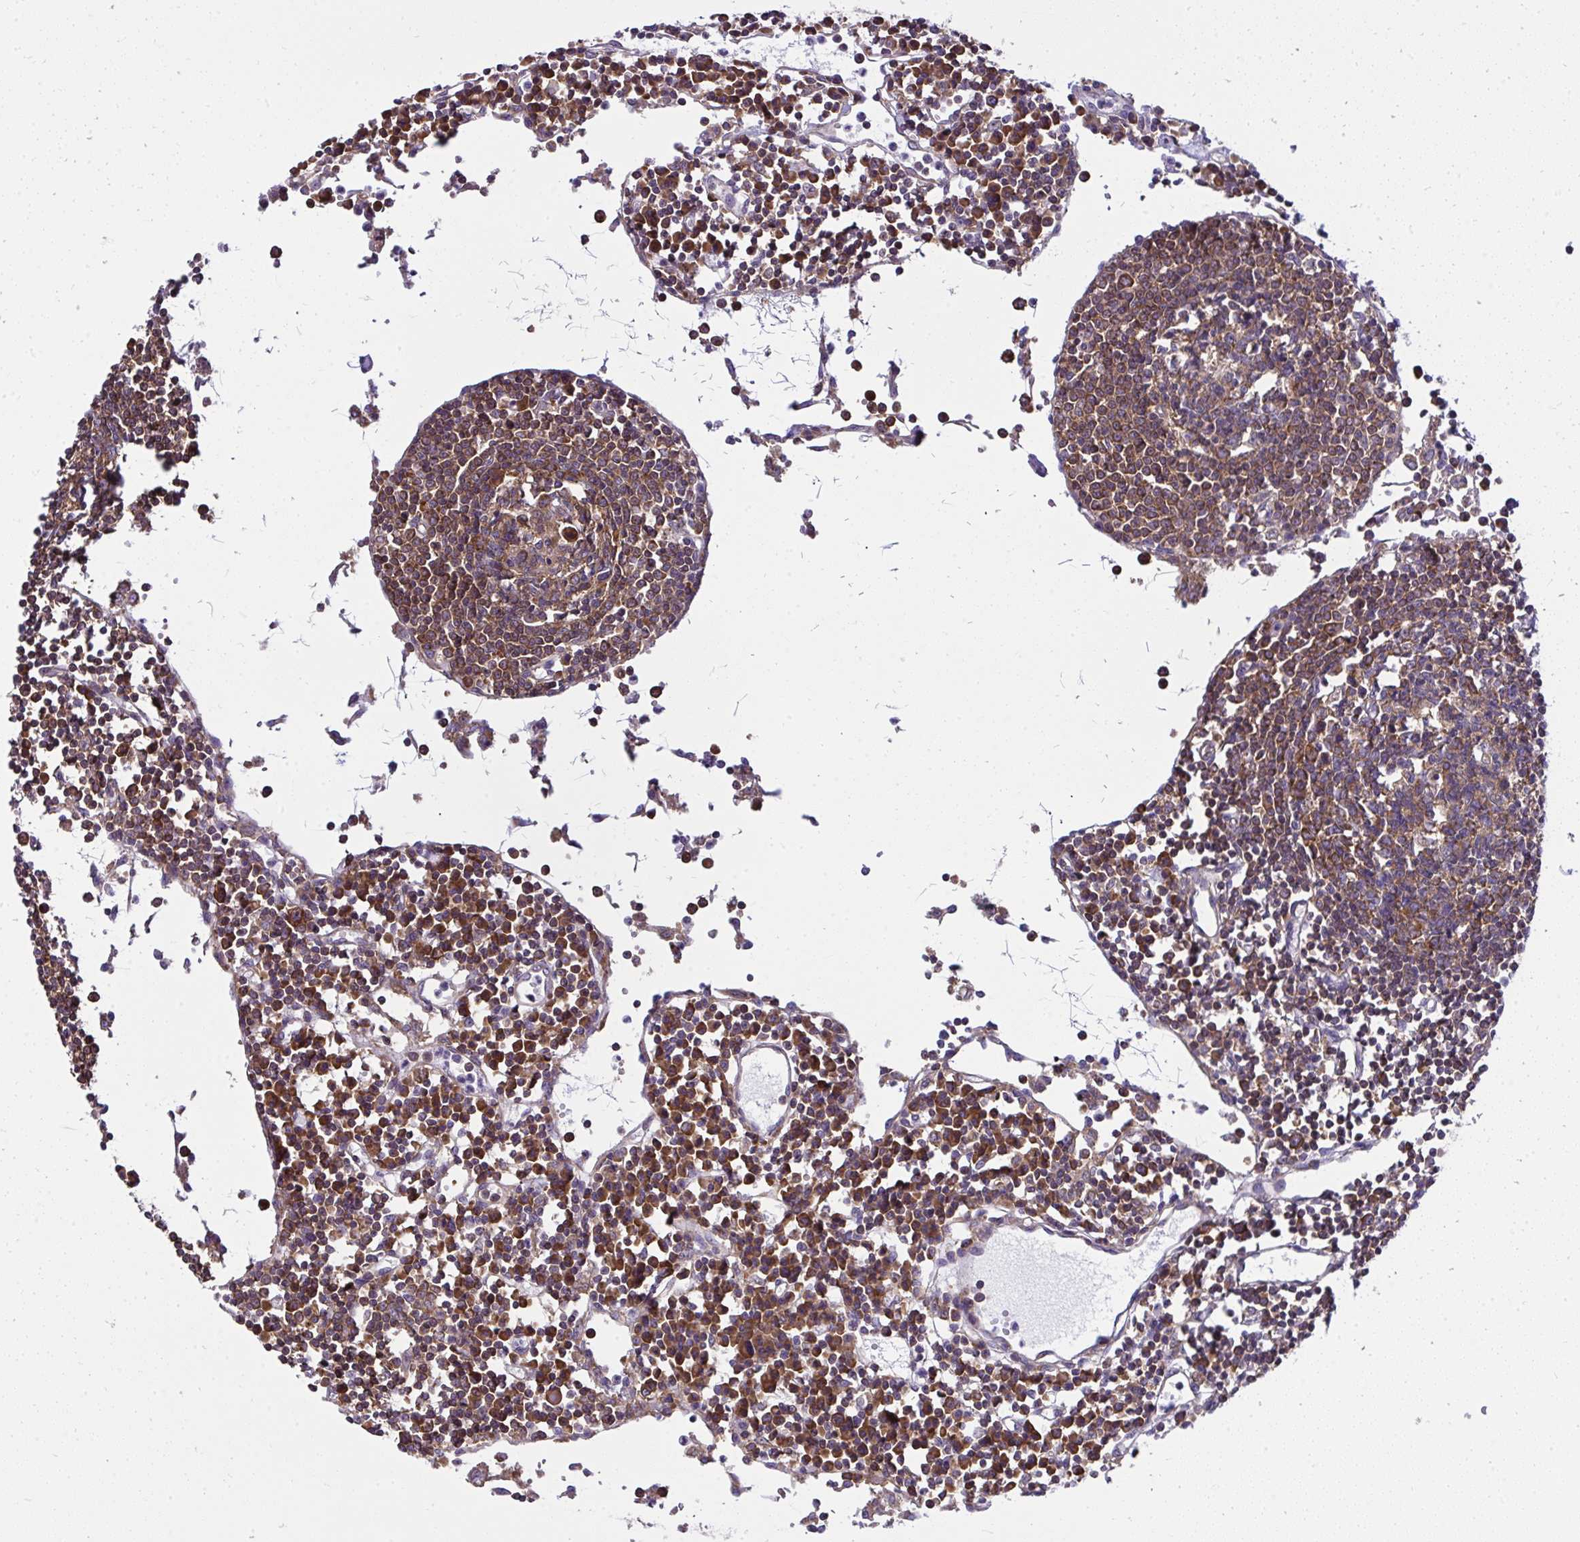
{"staining": {"intensity": "moderate", "quantity": ">75%", "location": "cytoplasmic/membranous"}, "tissue": "lymph node", "cell_type": "Germinal center cells", "image_type": "normal", "snomed": [{"axis": "morphology", "description": "Normal tissue, NOS"}, {"axis": "topography", "description": "Lymph node"}], "caption": "The image shows immunohistochemical staining of unremarkable lymph node. There is moderate cytoplasmic/membranous staining is present in approximately >75% of germinal center cells.", "gene": "RPS7", "patient": {"sex": "female", "age": 78}}